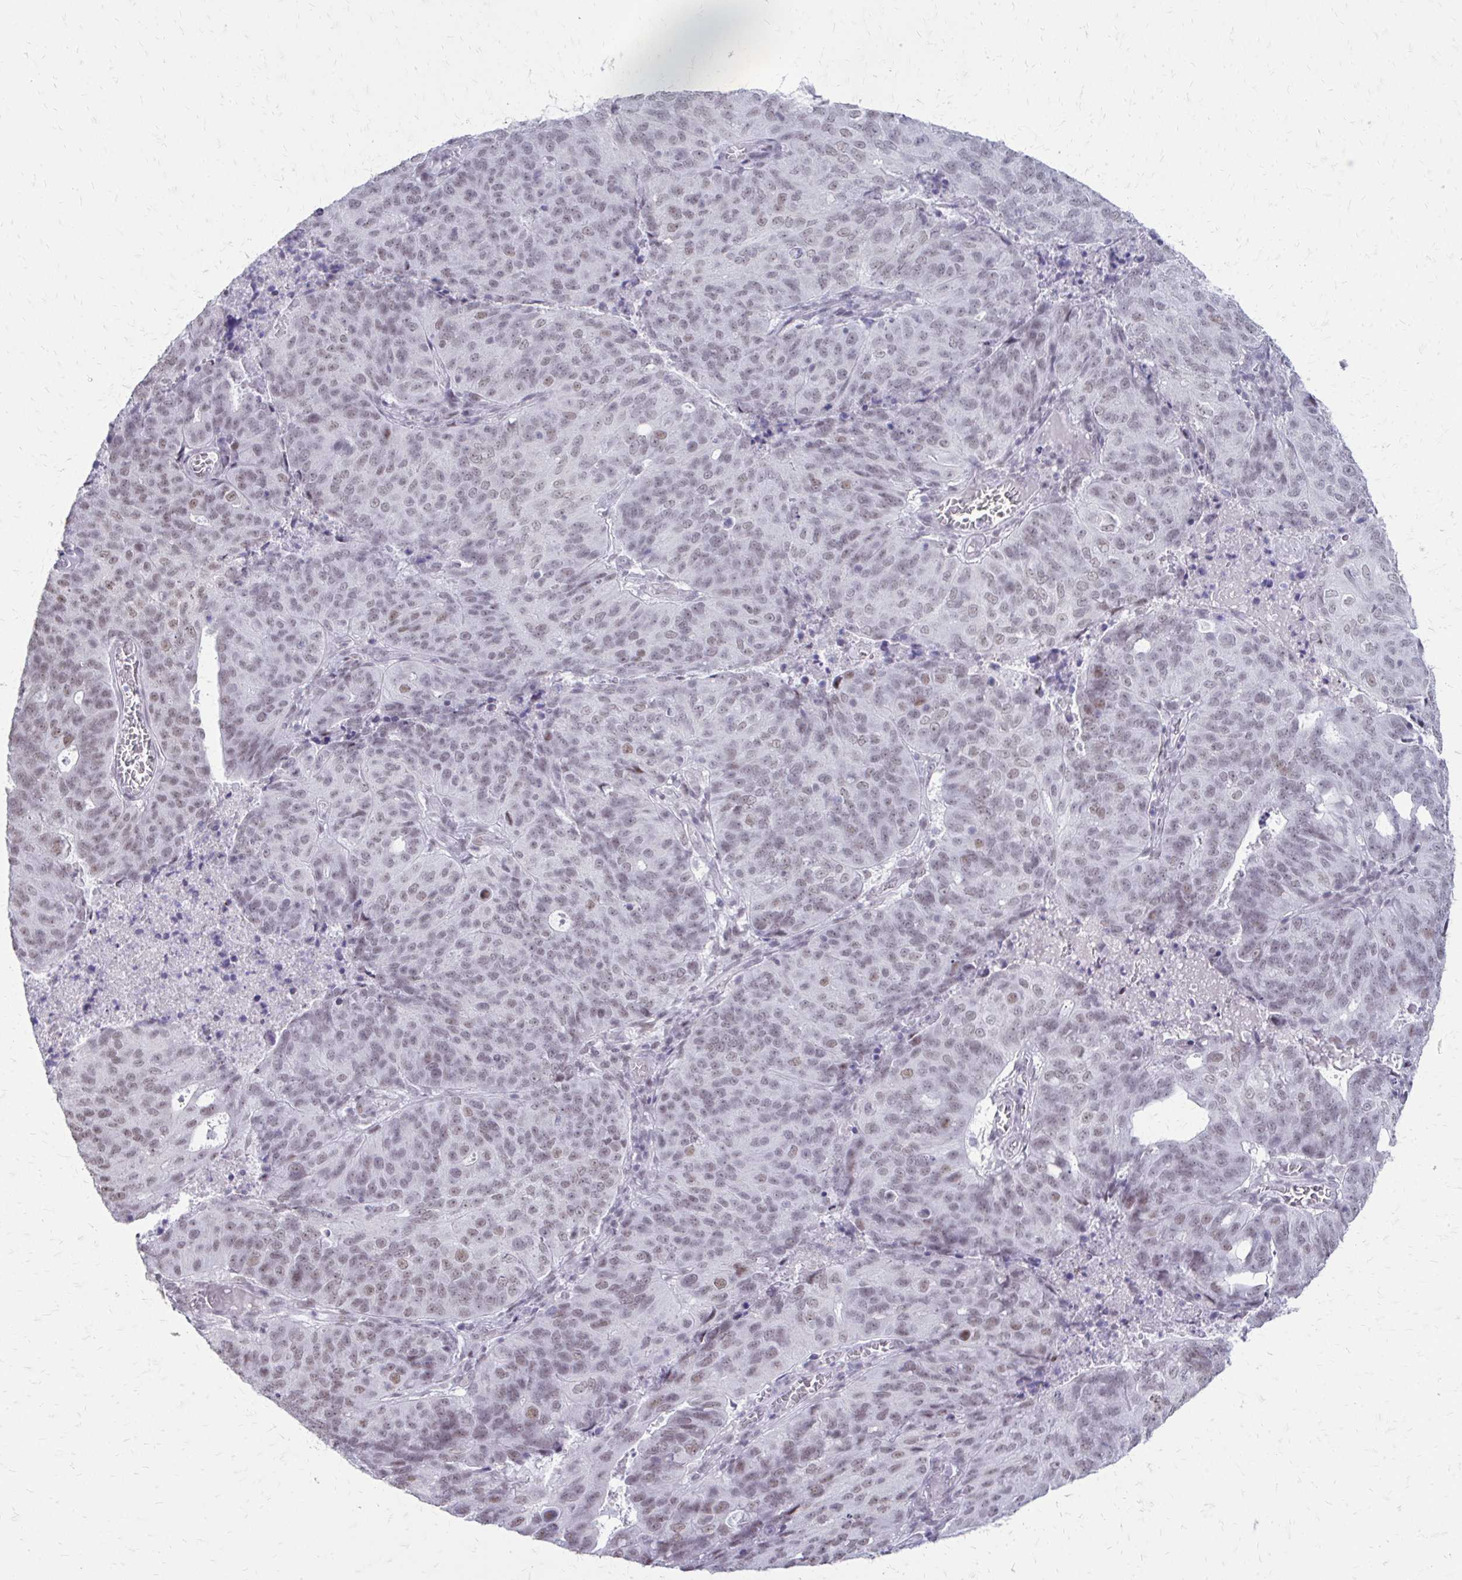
{"staining": {"intensity": "weak", "quantity": "25%-75%", "location": "nuclear"}, "tissue": "endometrial cancer", "cell_type": "Tumor cells", "image_type": "cancer", "snomed": [{"axis": "morphology", "description": "Adenocarcinoma, NOS"}, {"axis": "topography", "description": "Endometrium"}], "caption": "DAB (3,3'-diaminobenzidine) immunohistochemical staining of endometrial cancer (adenocarcinoma) reveals weak nuclear protein staining in about 25%-75% of tumor cells.", "gene": "SS18", "patient": {"sex": "female", "age": 82}}